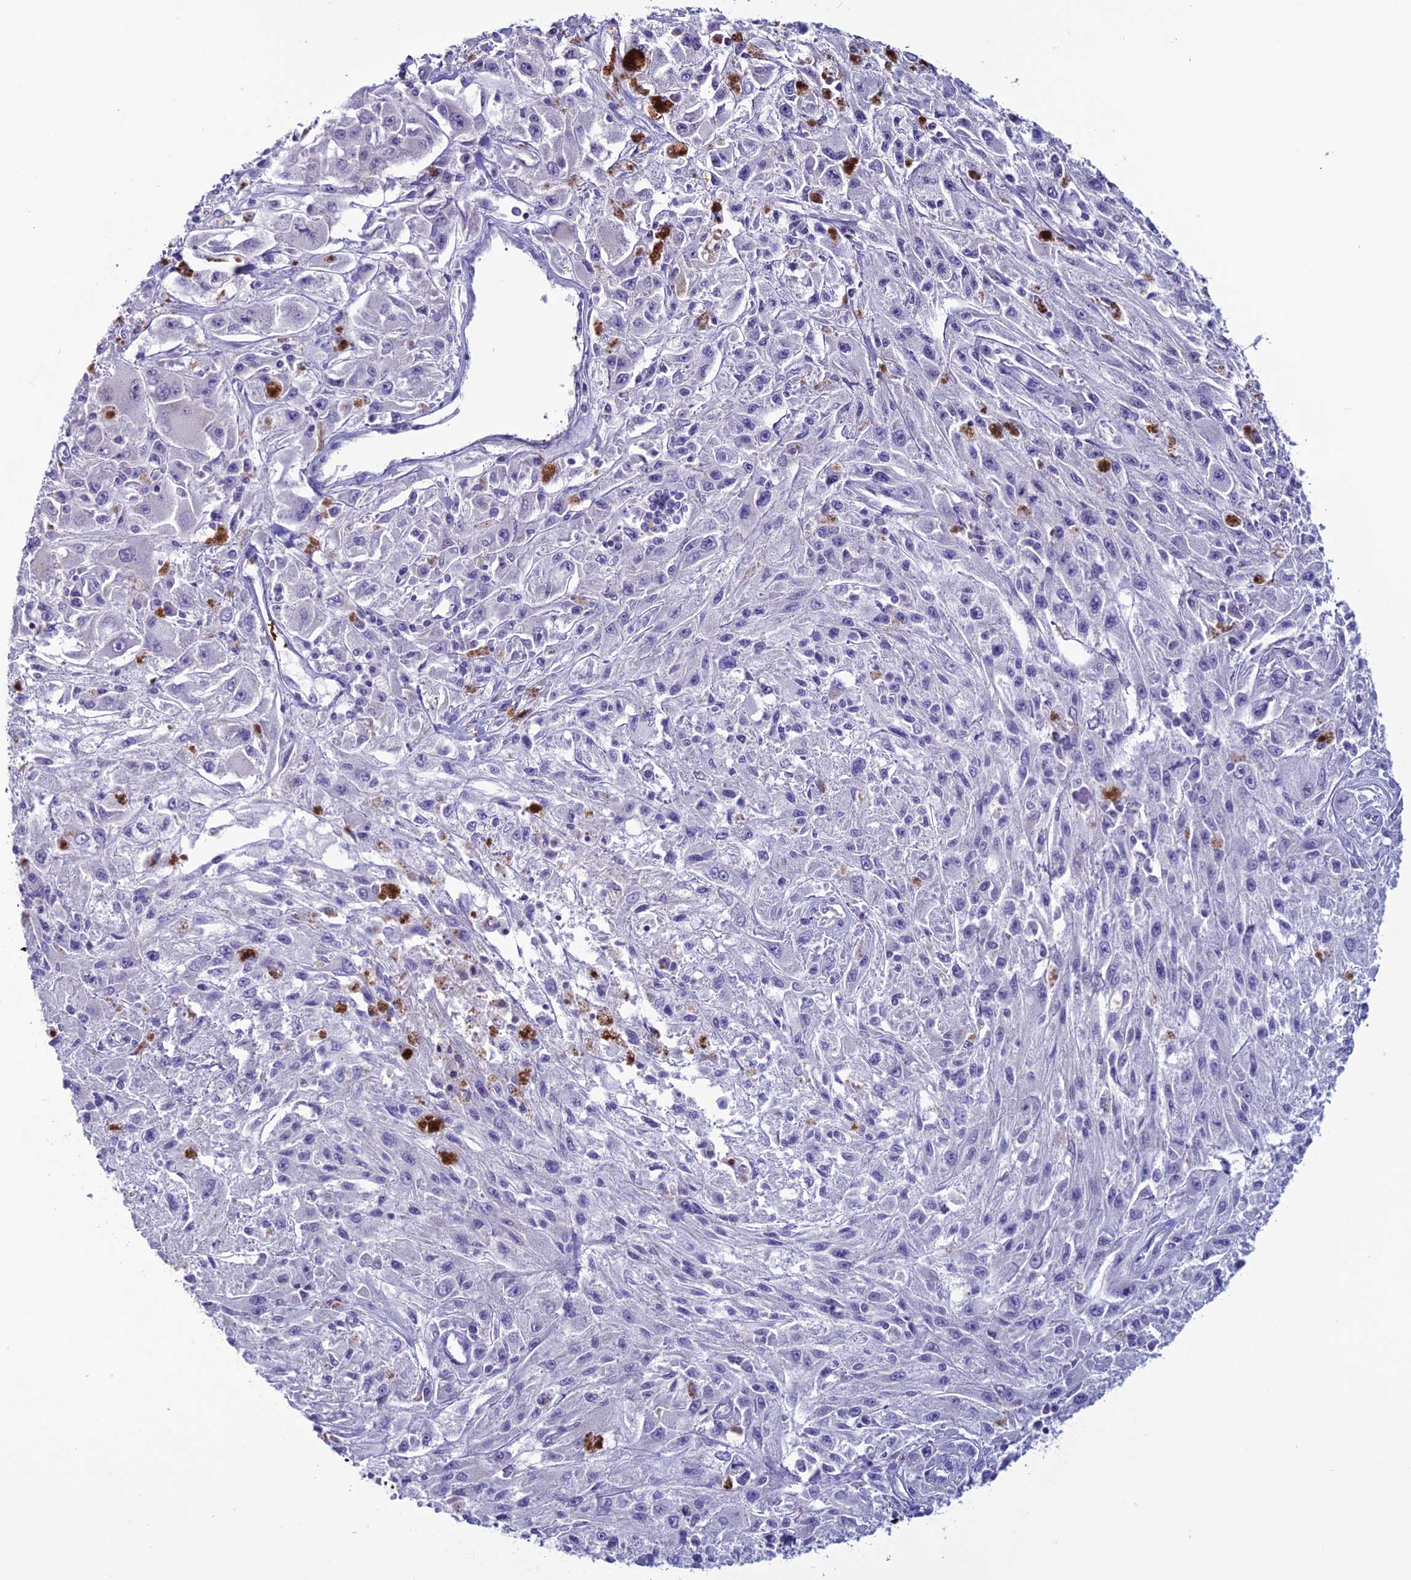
{"staining": {"intensity": "negative", "quantity": "none", "location": "none"}, "tissue": "melanoma", "cell_type": "Tumor cells", "image_type": "cancer", "snomed": [{"axis": "morphology", "description": "Malignant melanoma, Metastatic site"}, {"axis": "topography", "description": "Skin"}], "caption": "Tumor cells are negative for brown protein staining in malignant melanoma (metastatic site). The staining was performed using DAB to visualize the protein expression in brown, while the nuclei were stained in blue with hematoxylin (Magnification: 20x).", "gene": "C21orf140", "patient": {"sex": "male", "age": 53}}